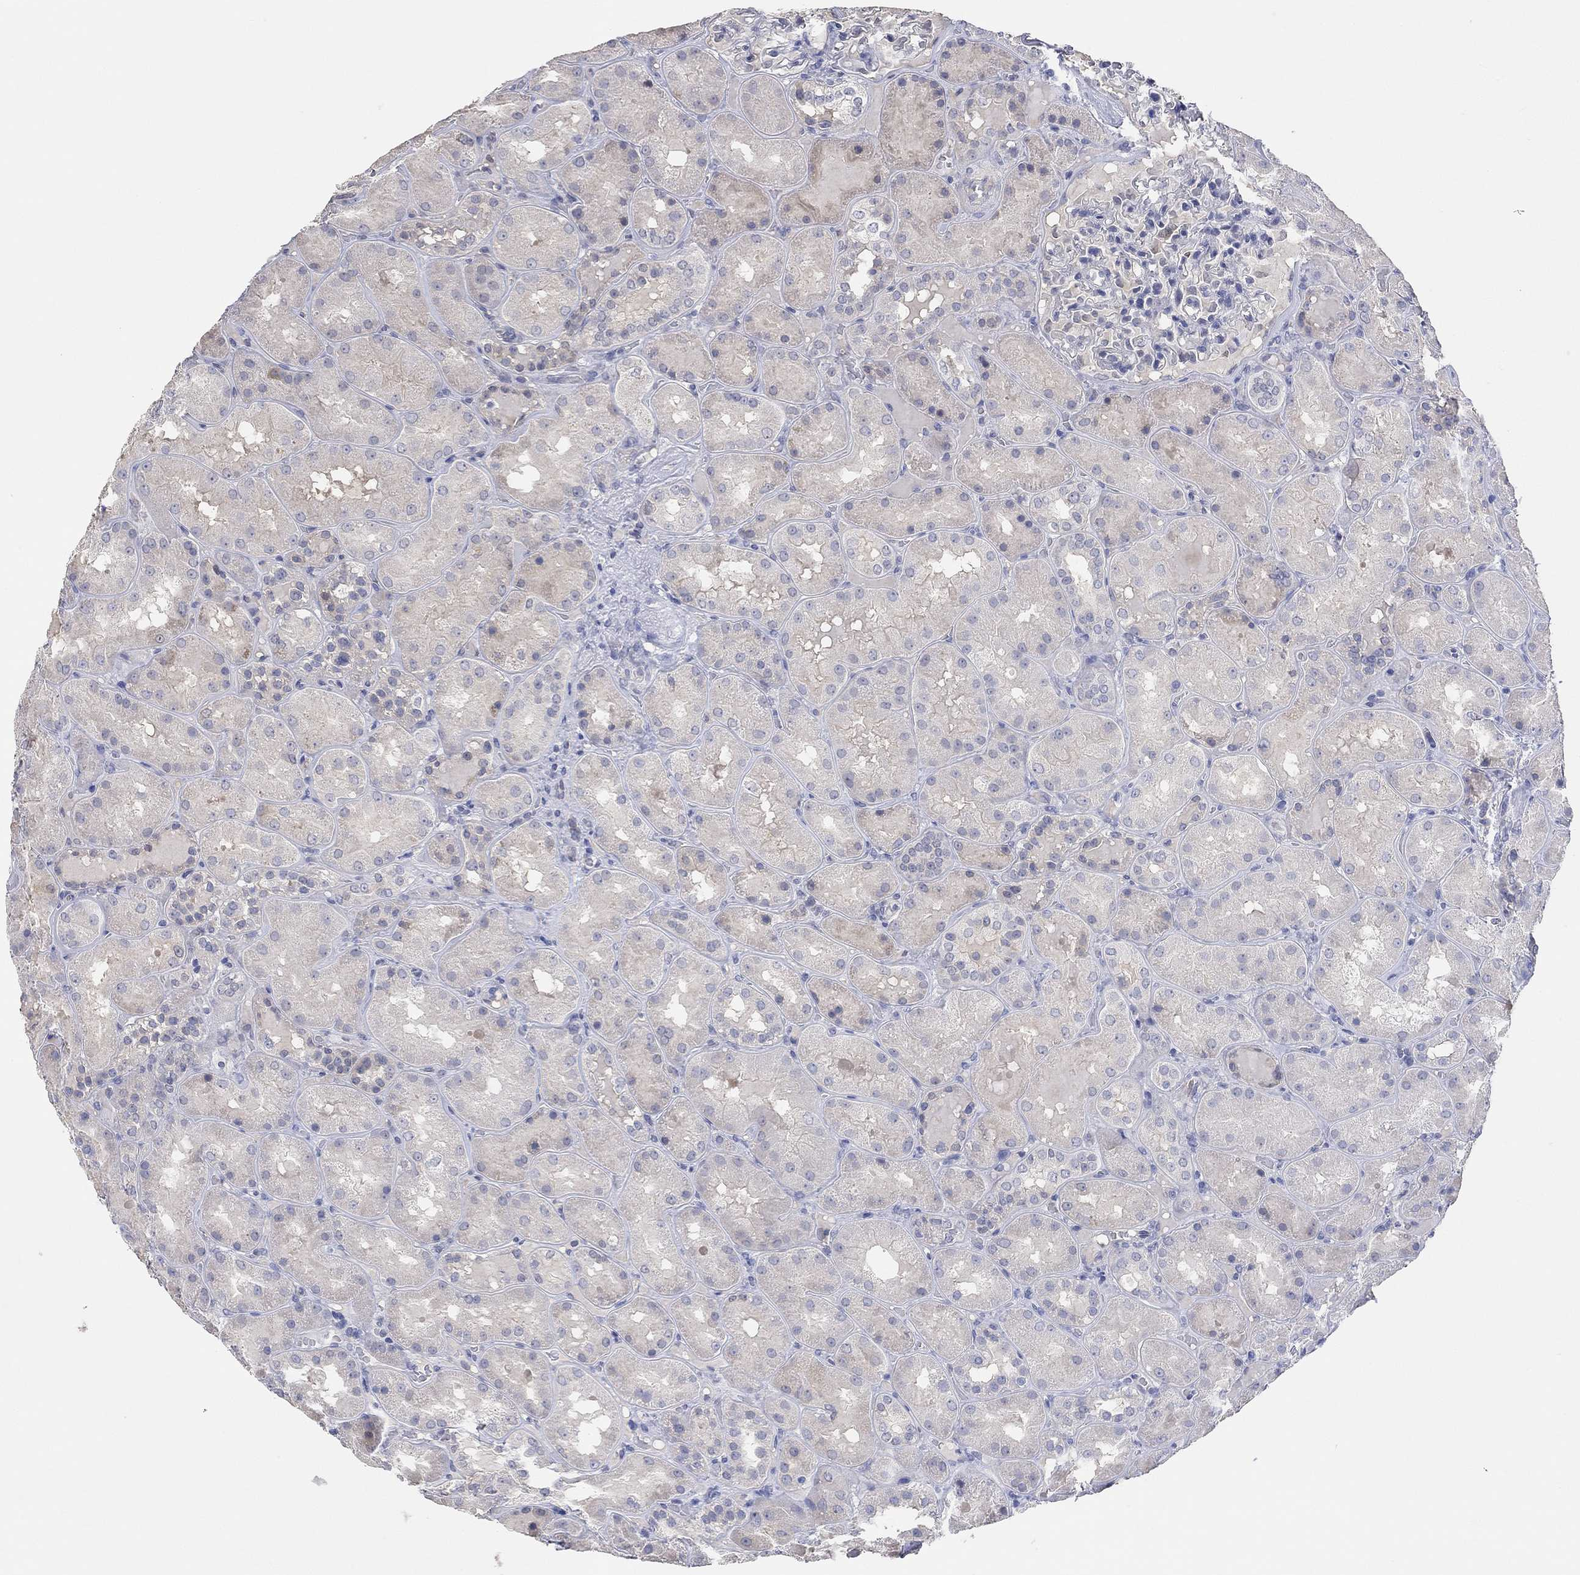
{"staining": {"intensity": "negative", "quantity": "none", "location": "none"}, "tissue": "kidney", "cell_type": "Cells in glomeruli", "image_type": "normal", "snomed": [{"axis": "morphology", "description": "Normal tissue, NOS"}, {"axis": "topography", "description": "Kidney"}], "caption": "Photomicrograph shows no protein positivity in cells in glomeruli of normal kidney.", "gene": "PNMA5", "patient": {"sex": "male", "age": 73}}